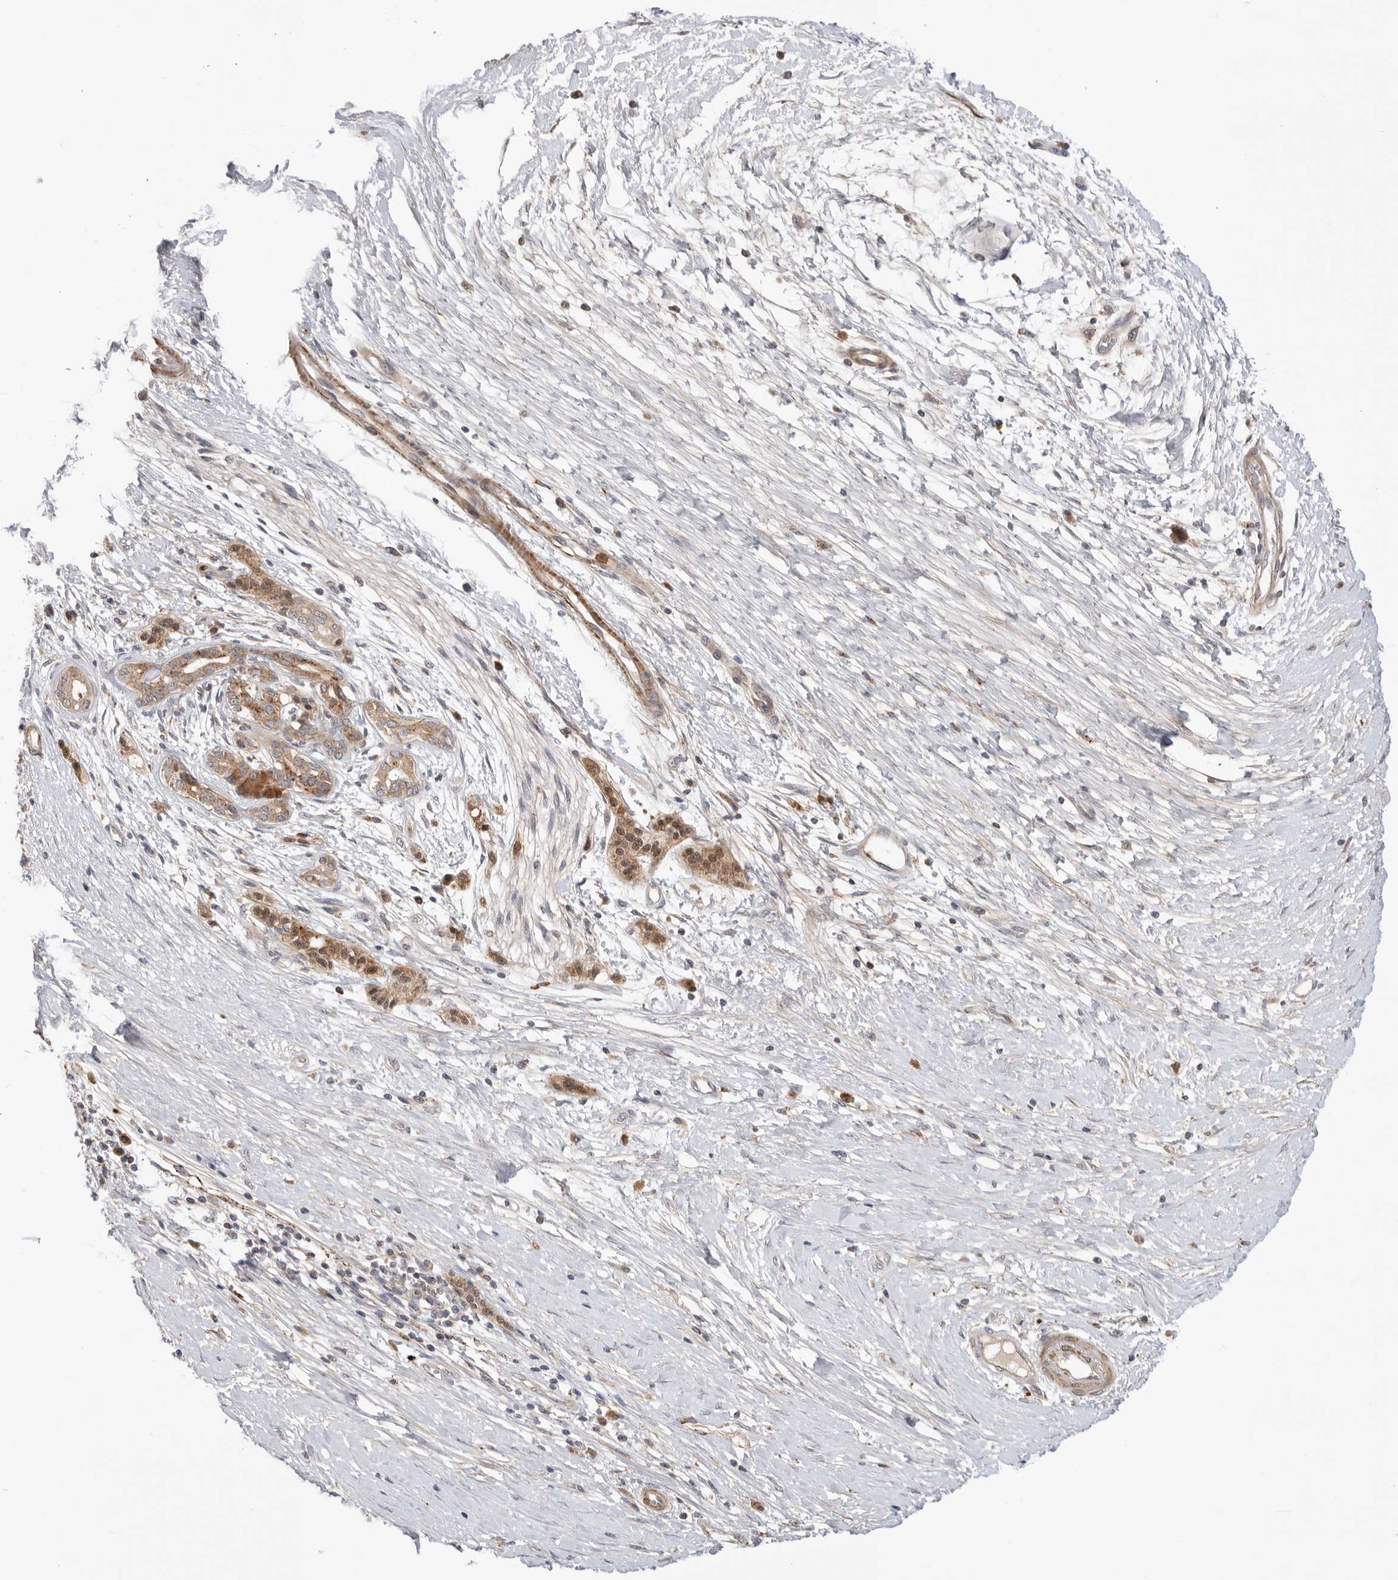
{"staining": {"intensity": "moderate", "quantity": ">75%", "location": "cytoplasmic/membranous"}, "tissue": "pancreatic cancer", "cell_type": "Tumor cells", "image_type": "cancer", "snomed": [{"axis": "morphology", "description": "Adenocarcinoma, NOS"}, {"axis": "topography", "description": "Pancreas"}], "caption": "An IHC micrograph of tumor tissue is shown. Protein staining in brown highlights moderate cytoplasmic/membranous positivity in pancreatic adenocarcinoma within tumor cells. (IHC, brightfield microscopy, high magnification).", "gene": "GNE", "patient": {"sex": "male", "age": 50}}